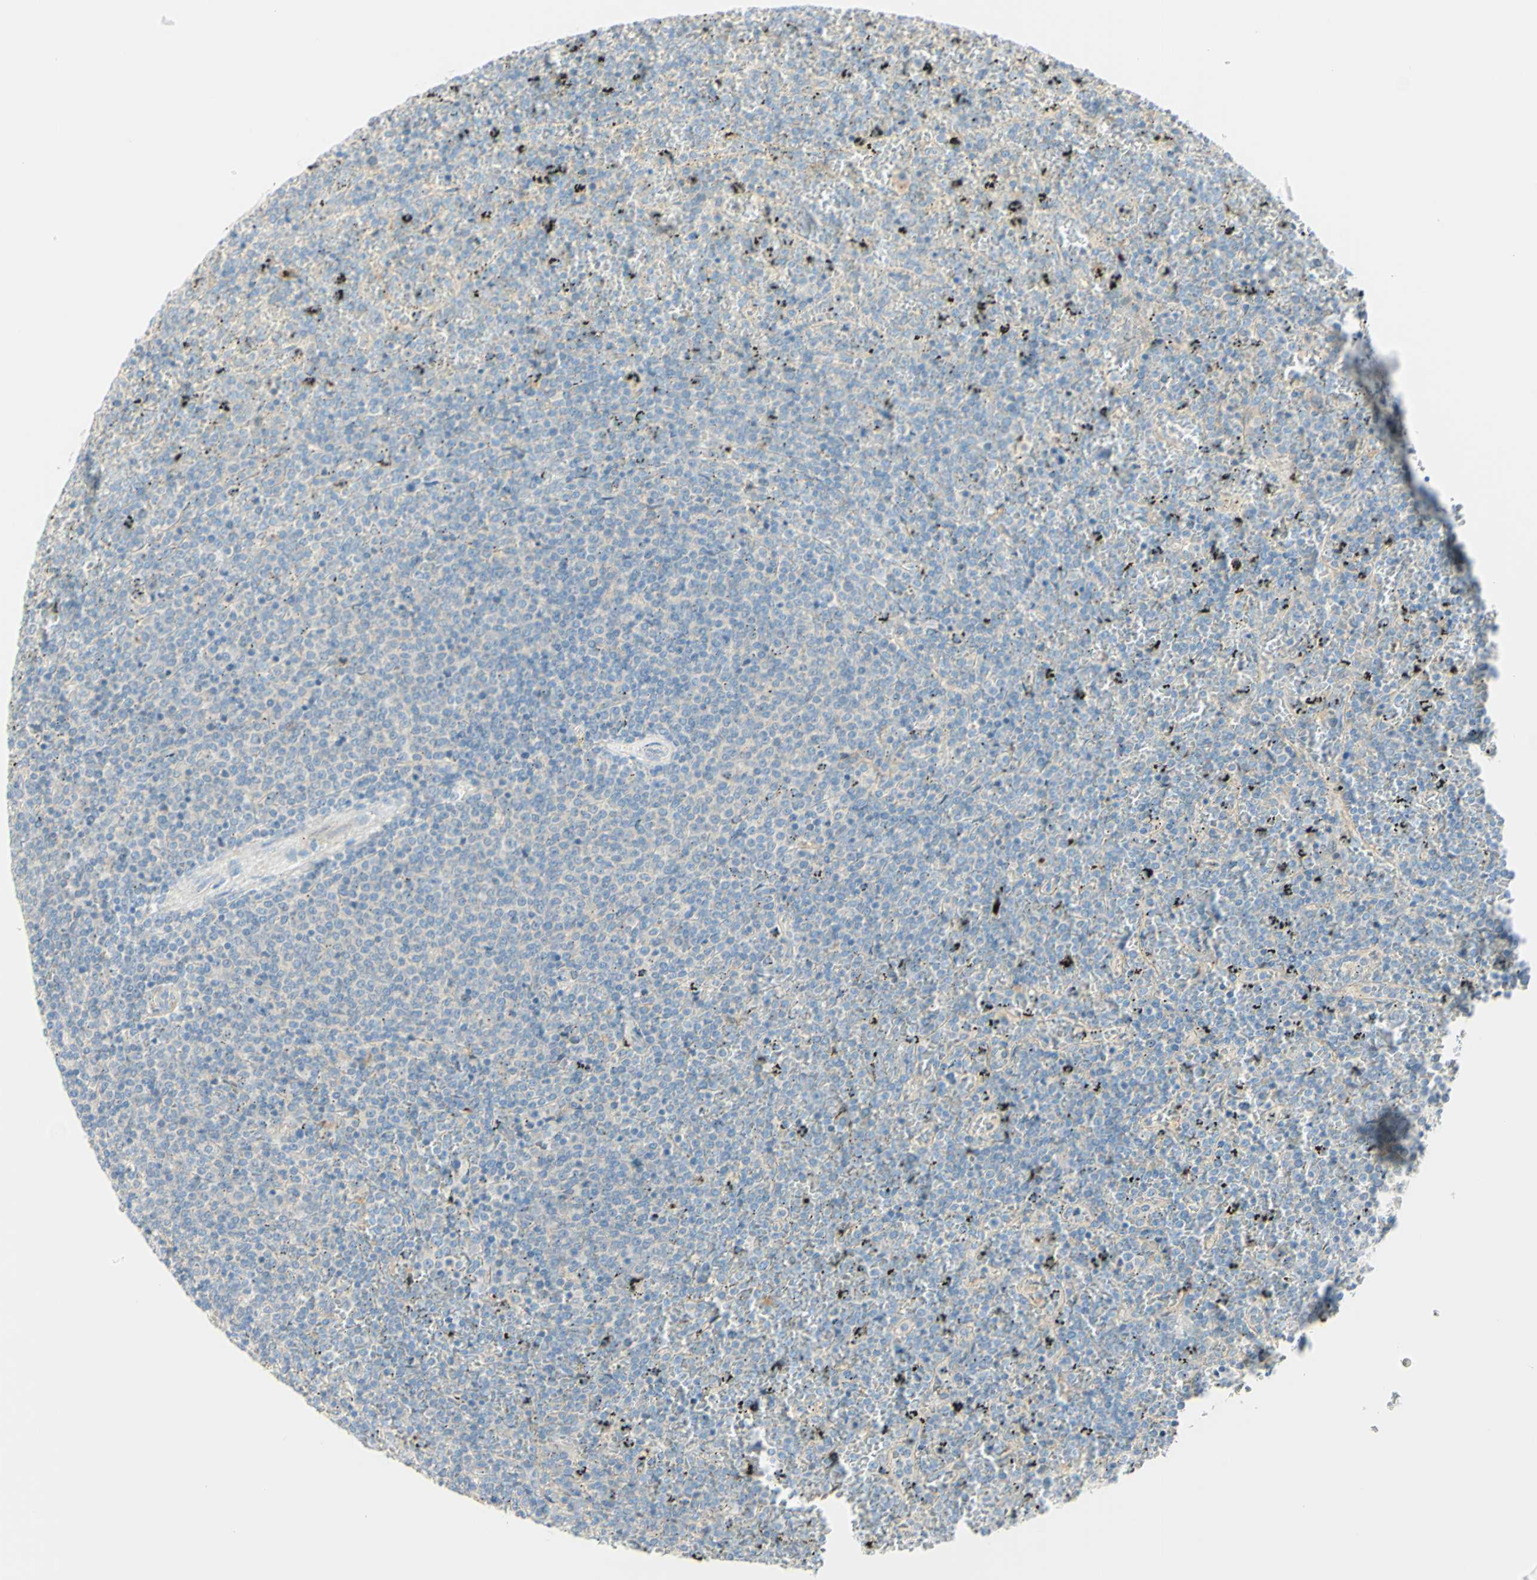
{"staining": {"intensity": "negative", "quantity": "none", "location": "none"}, "tissue": "lymphoma", "cell_type": "Tumor cells", "image_type": "cancer", "snomed": [{"axis": "morphology", "description": "Malignant lymphoma, non-Hodgkin's type, Low grade"}, {"axis": "topography", "description": "Spleen"}], "caption": "An immunohistochemistry (IHC) histopathology image of lymphoma is shown. There is no staining in tumor cells of lymphoma.", "gene": "GCNT3", "patient": {"sex": "female", "age": 77}}